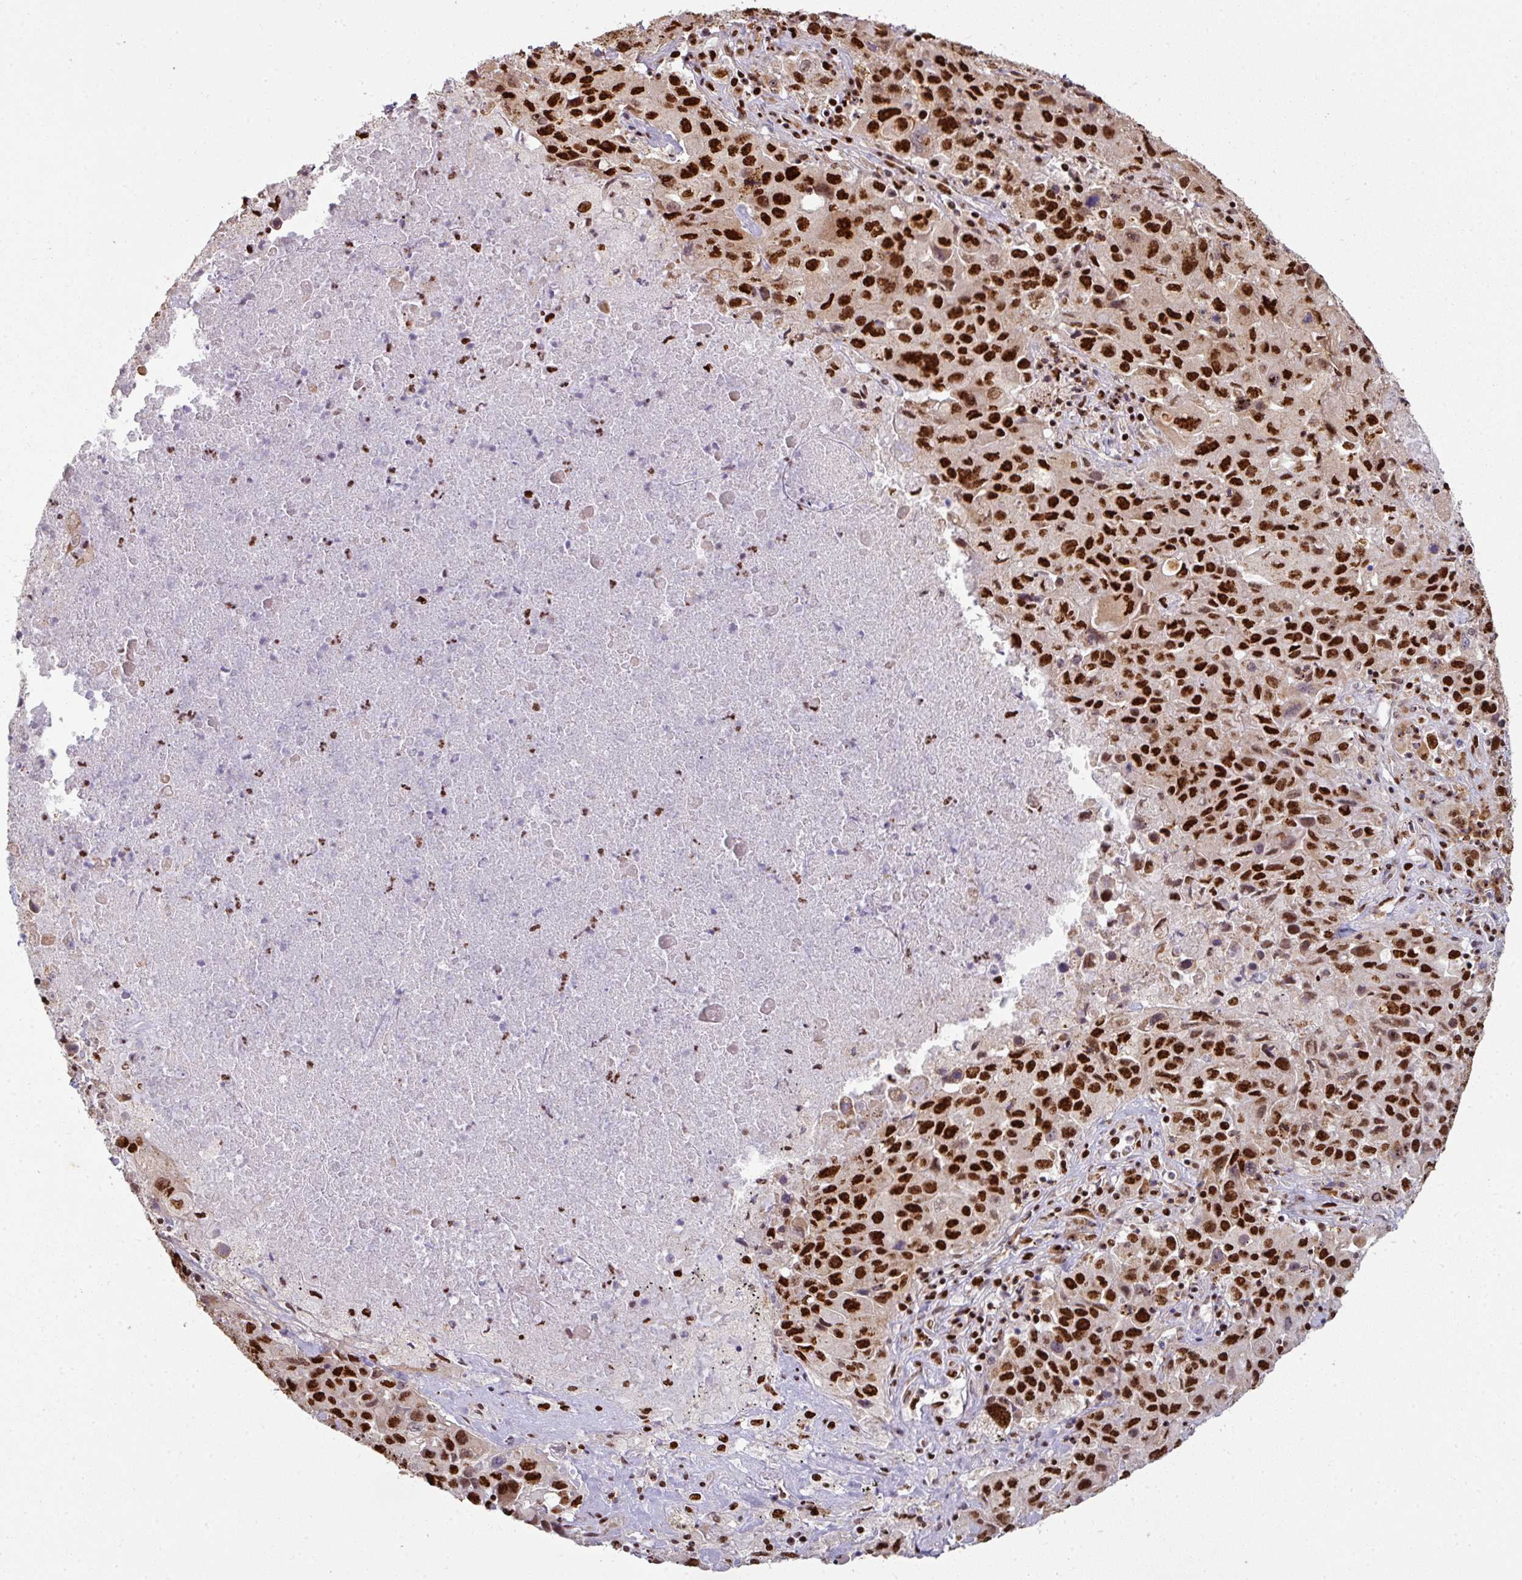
{"staining": {"intensity": "strong", "quantity": ">75%", "location": "nuclear"}, "tissue": "lung cancer", "cell_type": "Tumor cells", "image_type": "cancer", "snomed": [{"axis": "morphology", "description": "Squamous cell carcinoma, NOS"}, {"axis": "topography", "description": "Lung"}], "caption": "Immunohistochemical staining of lung squamous cell carcinoma exhibits strong nuclear protein positivity in about >75% of tumor cells. The protein is shown in brown color, while the nuclei are stained blue.", "gene": "SIK3", "patient": {"sex": "male", "age": 63}}